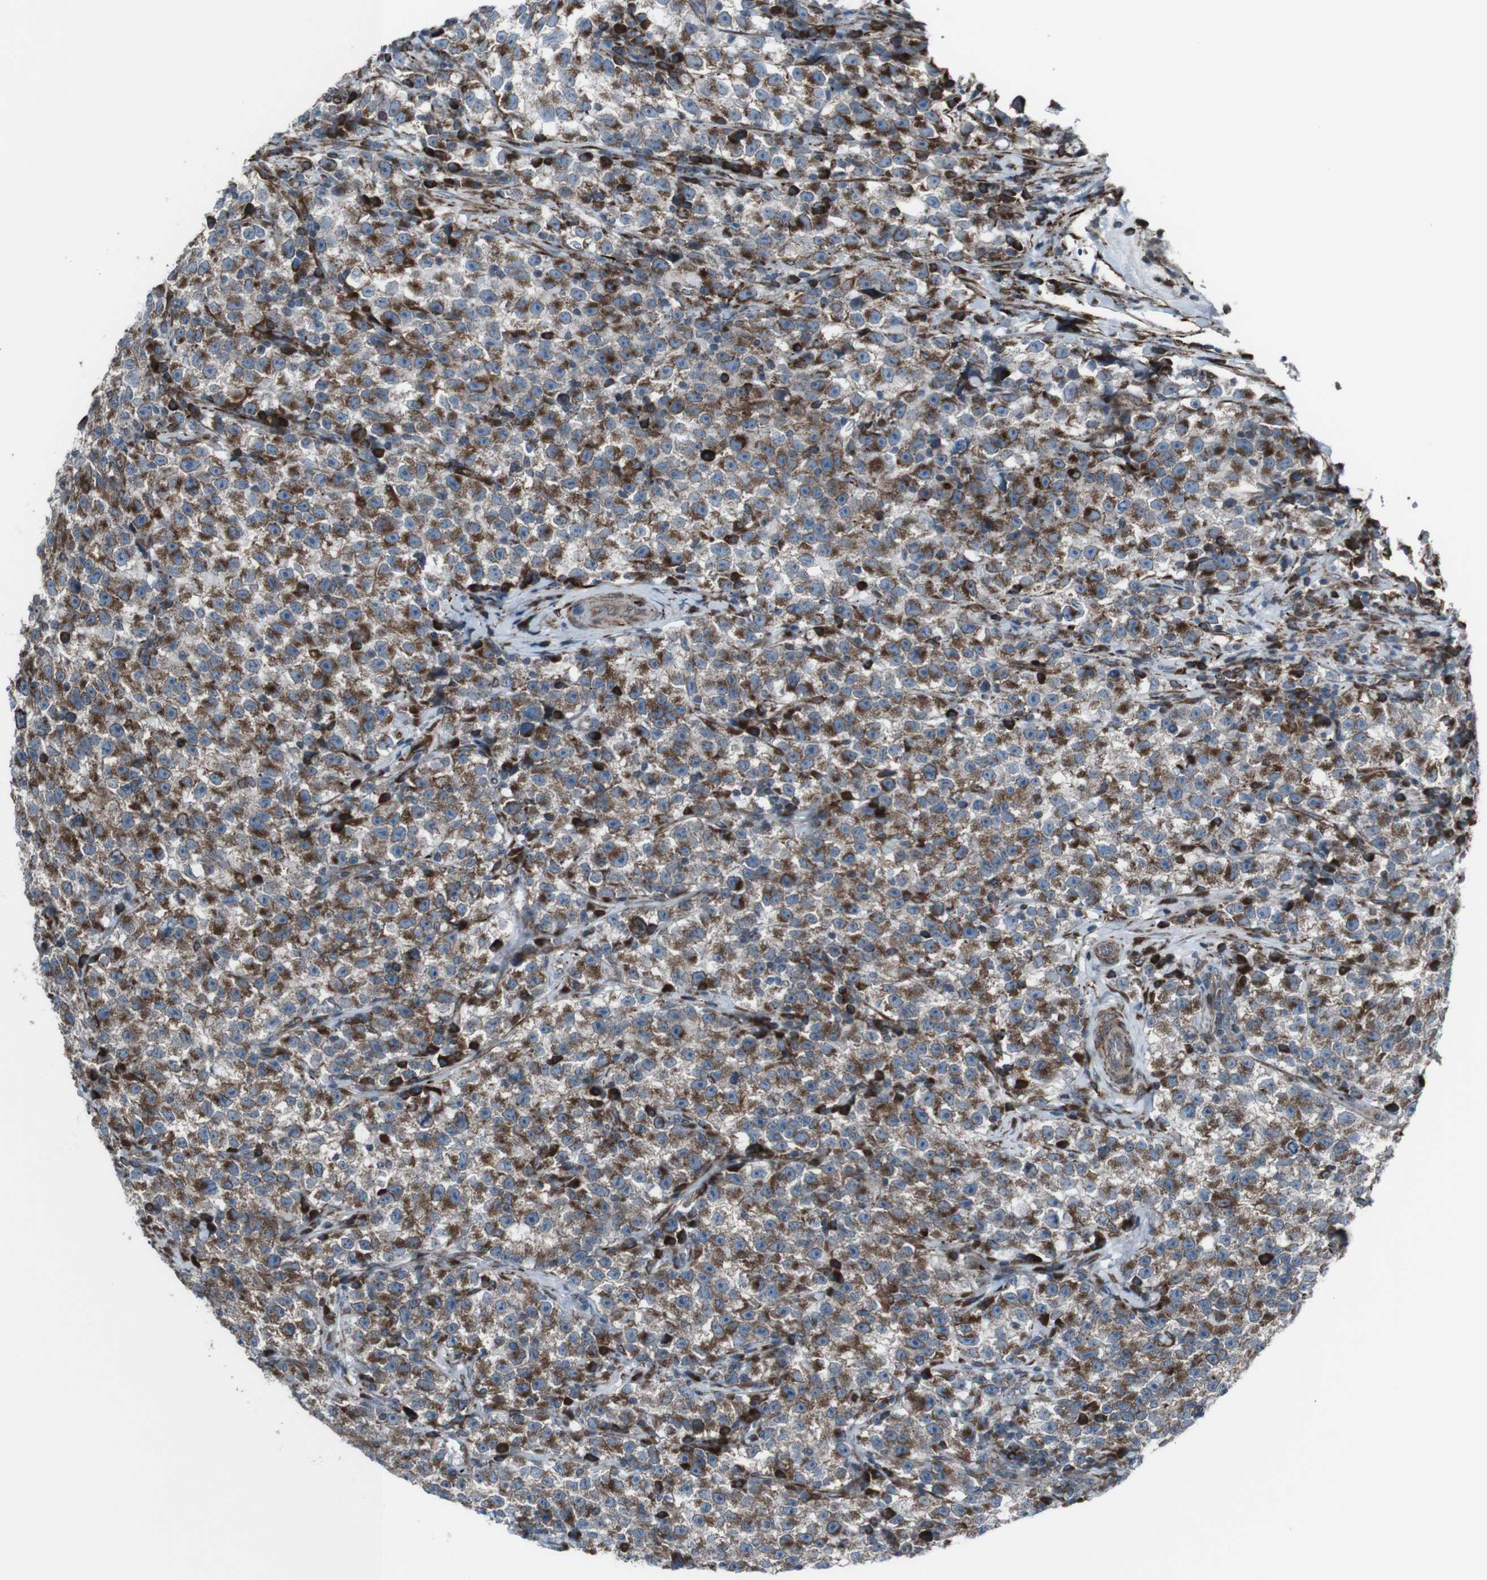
{"staining": {"intensity": "moderate", "quantity": ">75%", "location": "cytoplasmic/membranous"}, "tissue": "testis cancer", "cell_type": "Tumor cells", "image_type": "cancer", "snomed": [{"axis": "morphology", "description": "Seminoma, NOS"}, {"axis": "topography", "description": "Testis"}], "caption": "This image exhibits testis cancer stained with immunohistochemistry to label a protein in brown. The cytoplasmic/membranous of tumor cells show moderate positivity for the protein. Nuclei are counter-stained blue.", "gene": "LNPK", "patient": {"sex": "male", "age": 22}}